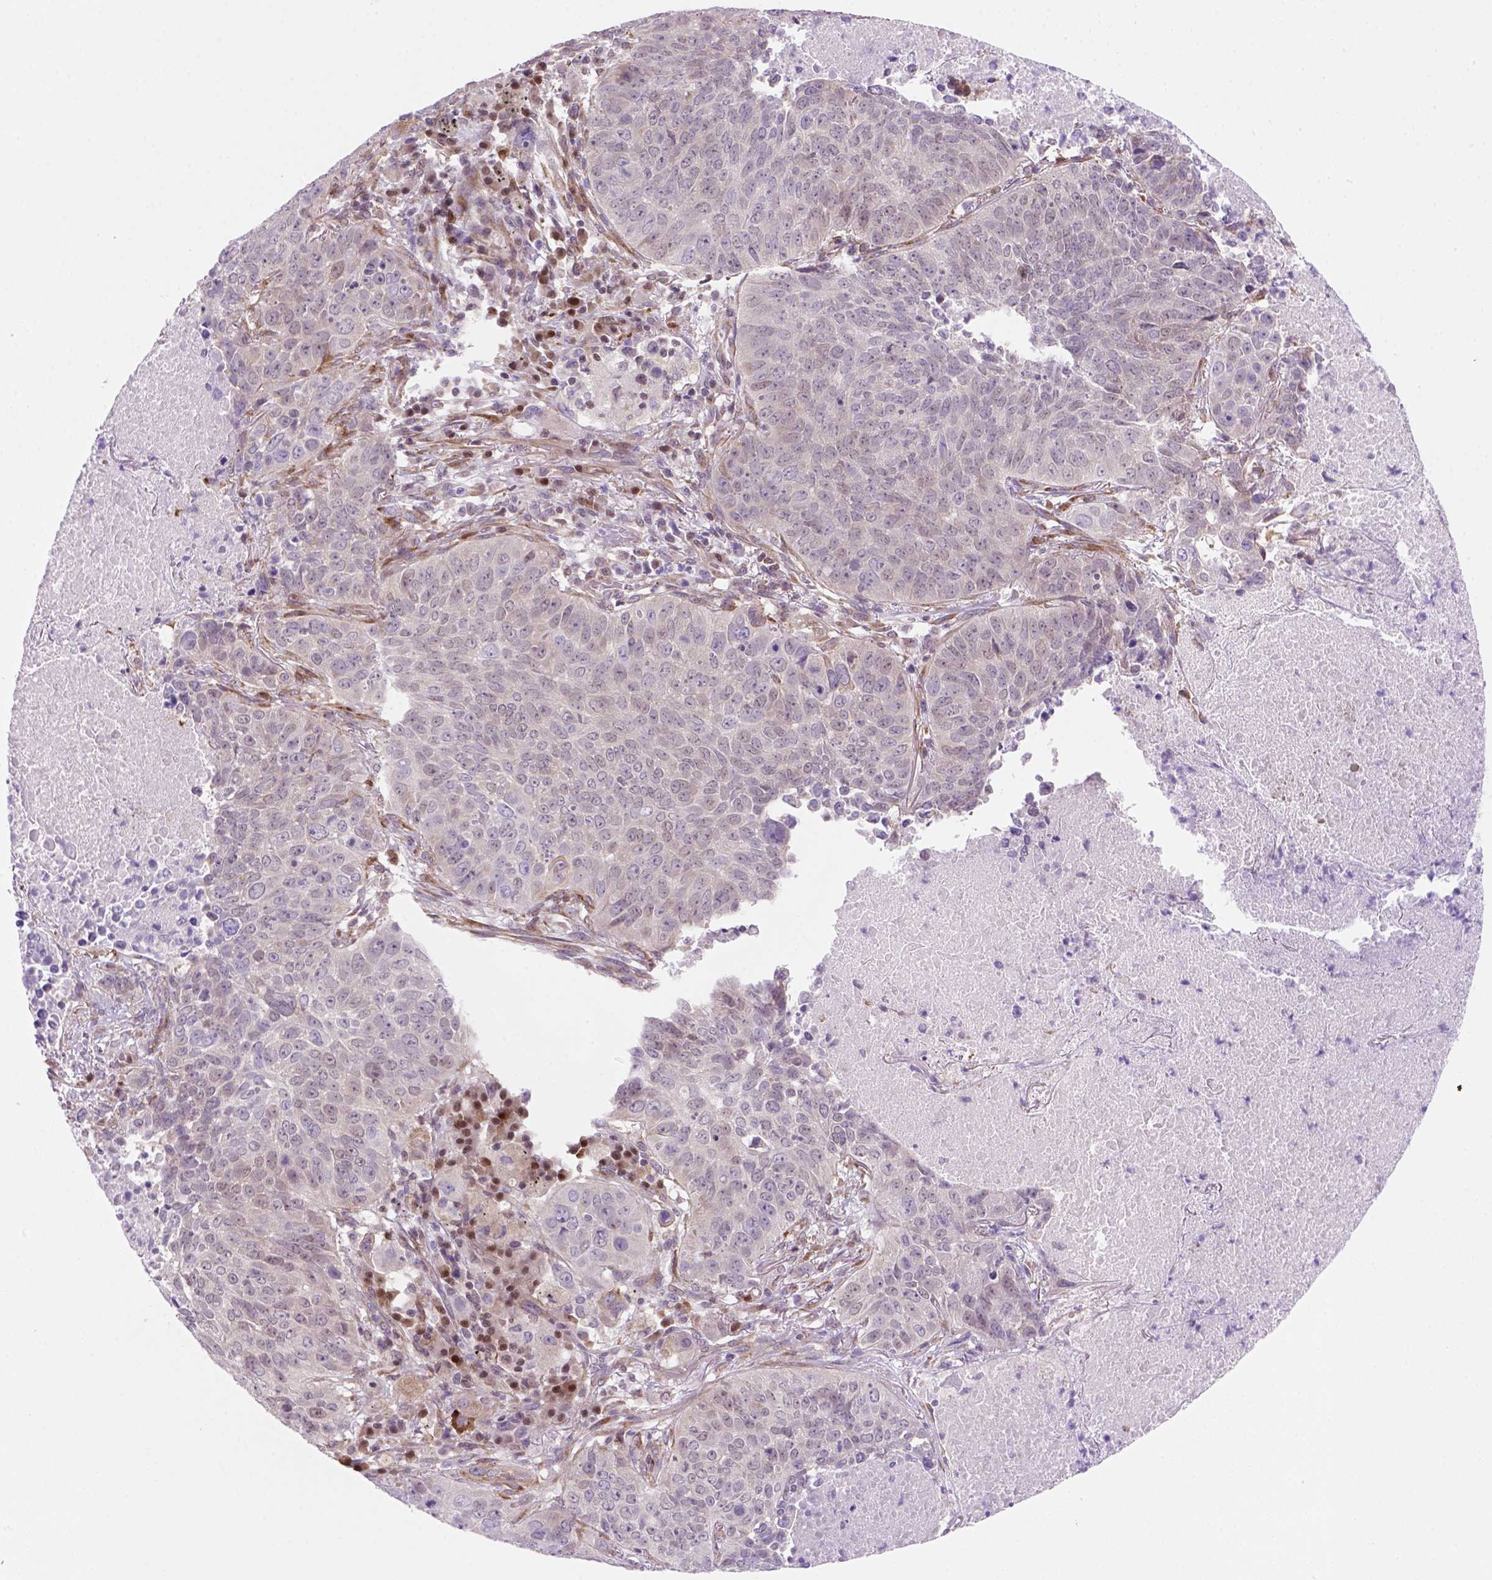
{"staining": {"intensity": "negative", "quantity": "none", "location": "none"}, "tissue": "lung cancer", "cell_type": "Tumor cells", "image_type": "cancer", "snomed": [{"axis": "morphology", "description": "Normal tissue, NOS"}, {"axis": "morphology", "description": "Squamous cell carcinoma, NOS"}, {"axis": "topography", "description": "Bronchus"}, {"axis": "topography", "description": "Lung"}], "caption": "There is no significant positivity in tumor cells of lung squamous cell carcinoma.", "gene": "MGMT", "patient": {"sex": "male", "age": 64}}